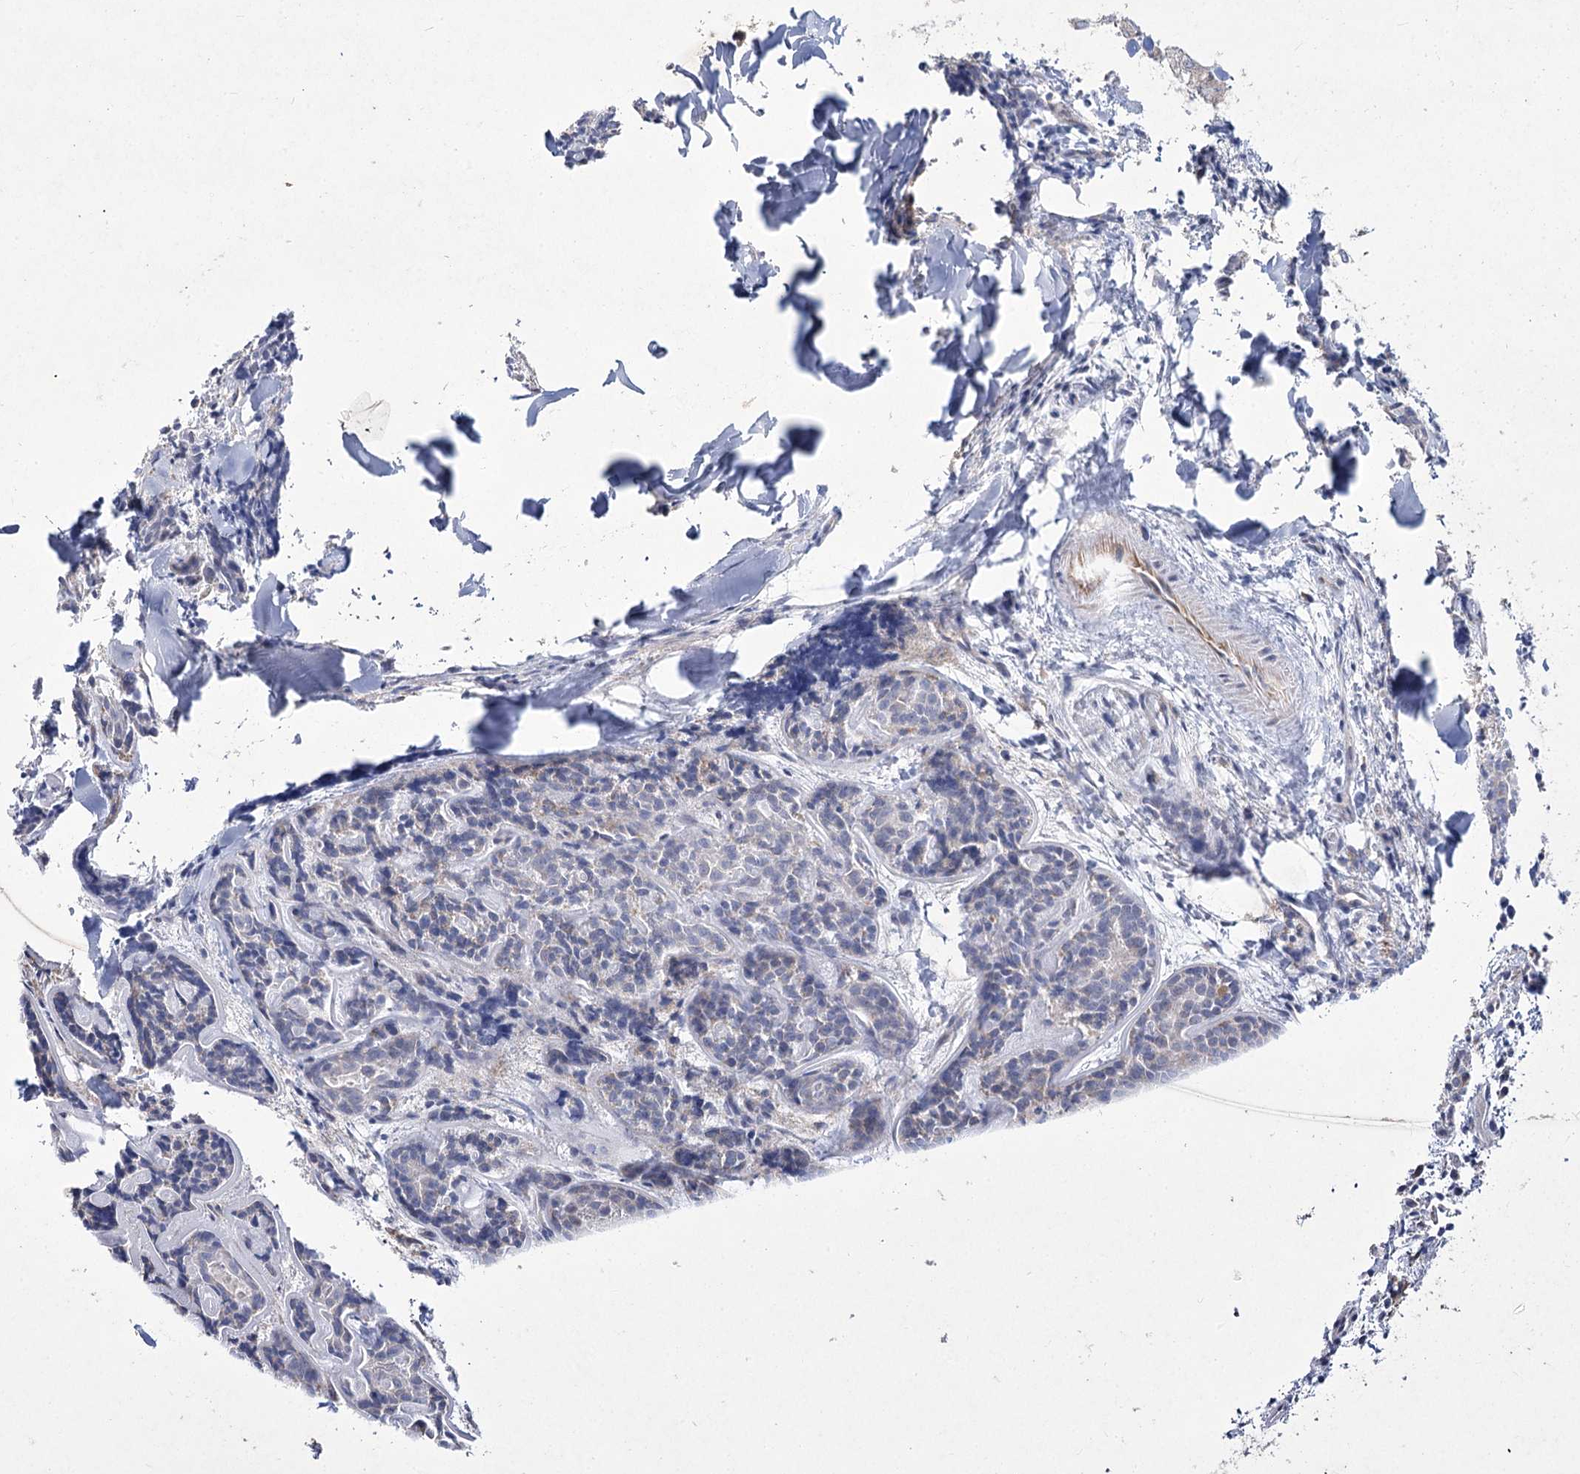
{"staining": {"intensity": "negative", "quantity": "none", "location": "none"}, "tissue": "head and neck cancer", "cell_type": "Tumor cells", "image_type": "cancer", "snomed": [{"axis": "morphology", "description": "Adenocarcinoma, NOS"}, {"axis": "topography", "description": "Salivary gland"}, {"axis": "topography", "description": "Head-Neck"}], "caption": "There is no significant staining in tumor cells of adenocarcinoma (head and neck). Nuclei are stained in blue.", "gene": "NIPAL4", "patient": {"sex": "female", "age": 63}}